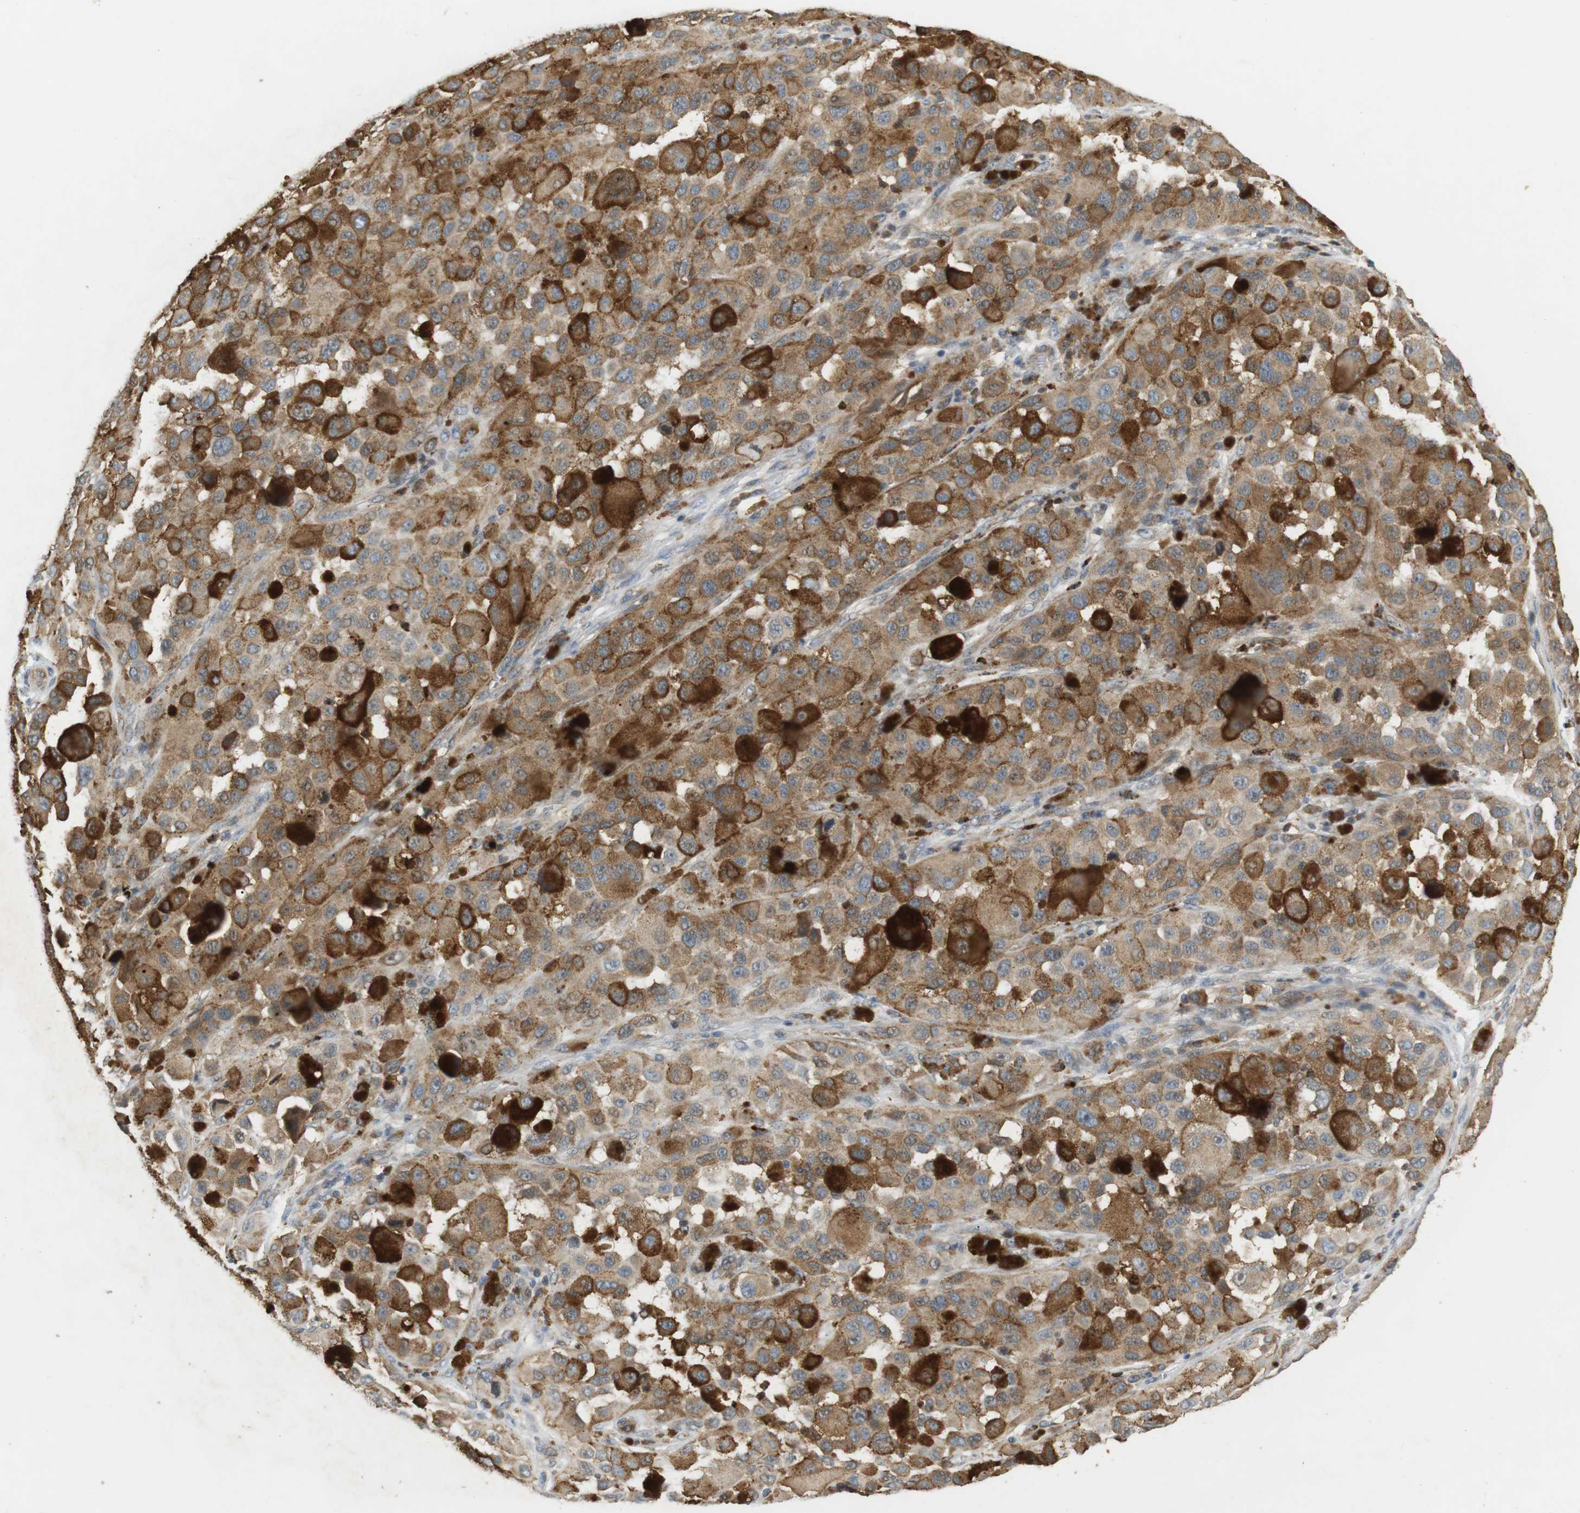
{"staining": {"intensity": "weak", "quantity": ">75%", "location": "cytoplasmic/membranous"}, "tissue": "melanoma", "cell_type": "Tumor cells", "image_type": "cancer", "snomed": [{"axis": "morphology", "description": "Malignant melanoma, NOS"}, {"axis": "topography", "description": "Skin"}], "caption": "Human malignant melanoma stained for a protein (brown) displays weak cytoplasmic/membranous positive positivity in about >75% of tumor cells.", "gene": "P2RY1", "patient": {"sex": "male", "age": 96}}